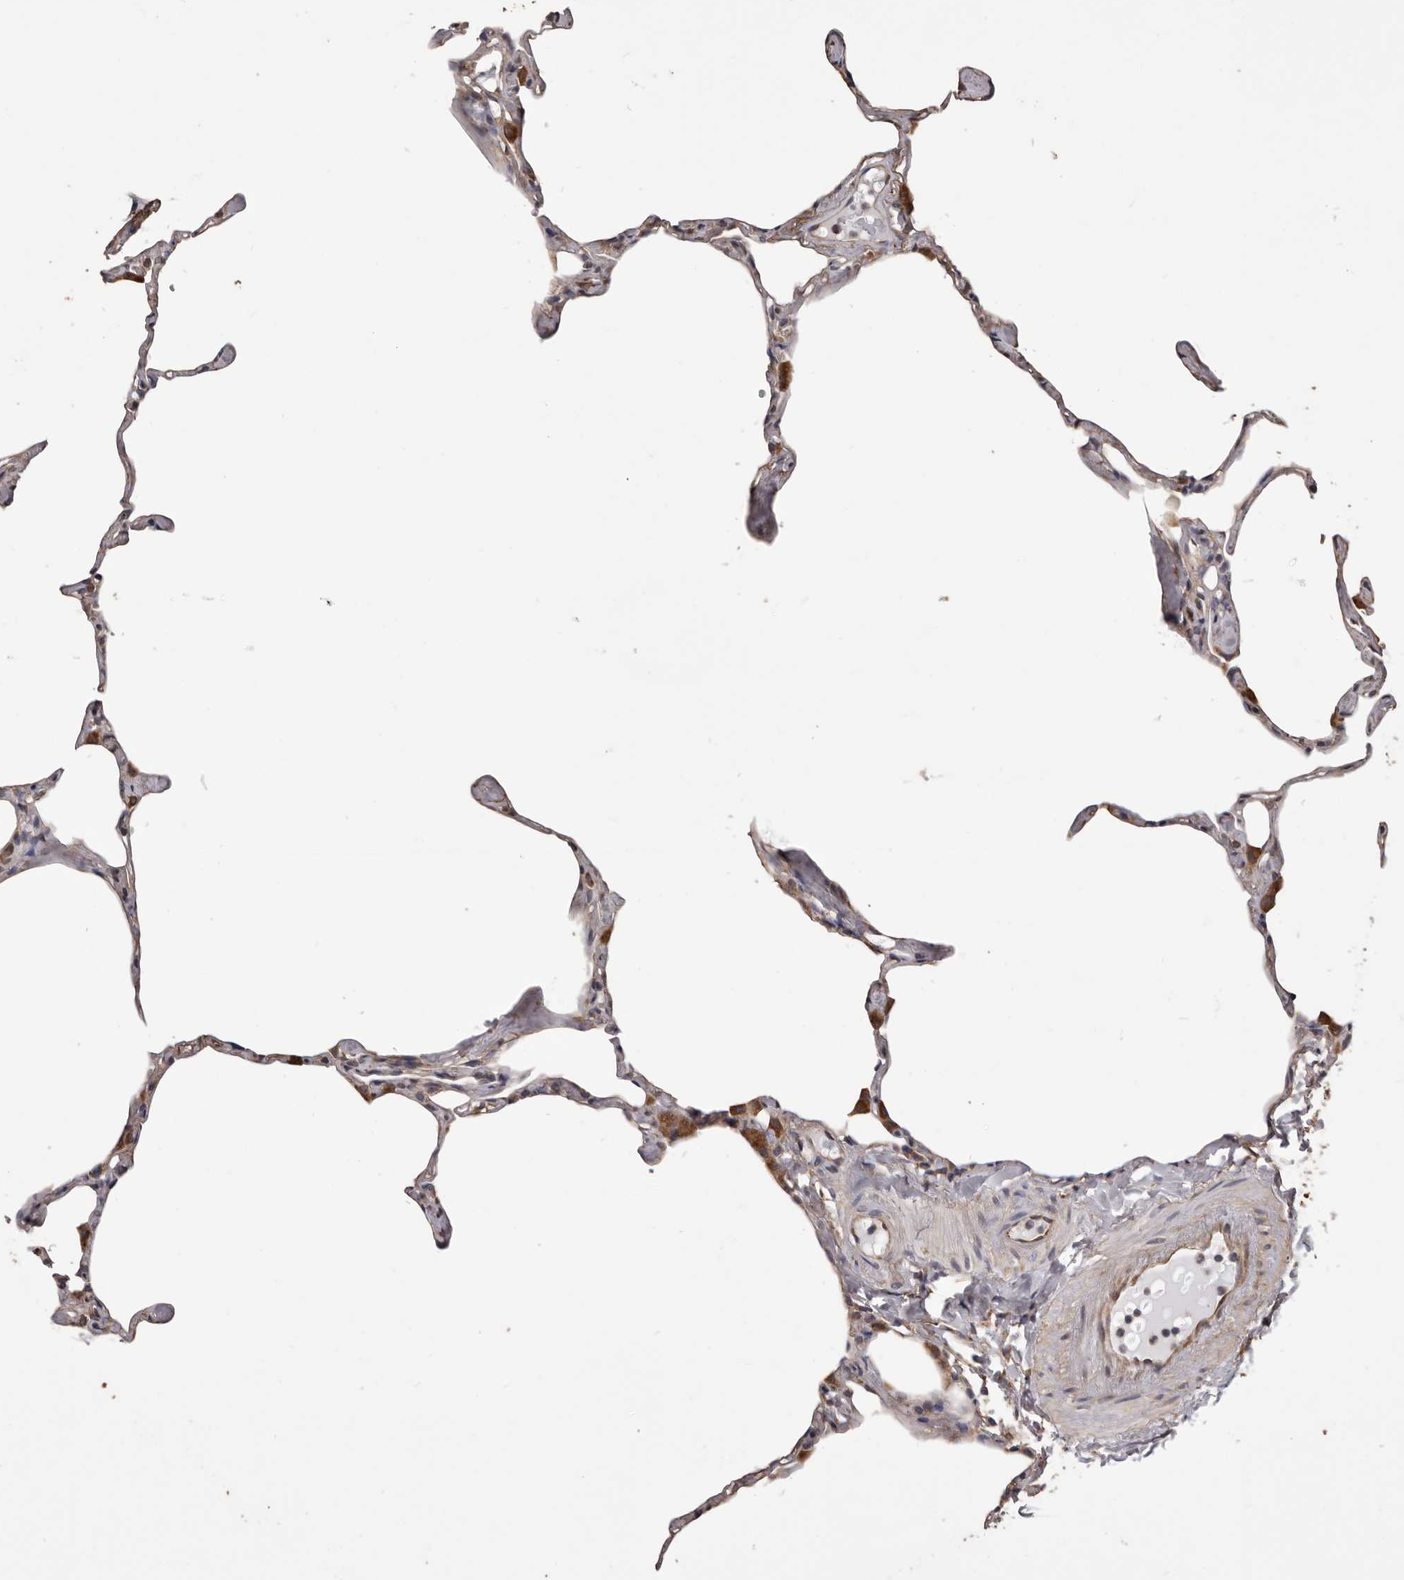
{"staining": {"intensity": "negative", "quantity": "none", "location": "none"}, "tissue": "lung", "cell_type": "Alveolar cells", "image_type": "normal", "snomed": [{"axis": "morphology", "description": "Normal tissue, NOS"}, {"axis": "topography", "description": "Lung"}], "caption": "This is a image of immunohistochemistry staining of unremarkable lung, which shows no positivity in alveolar cells.", "gene": "CEP104", "patient": {"sex": "male", "age": 65}}